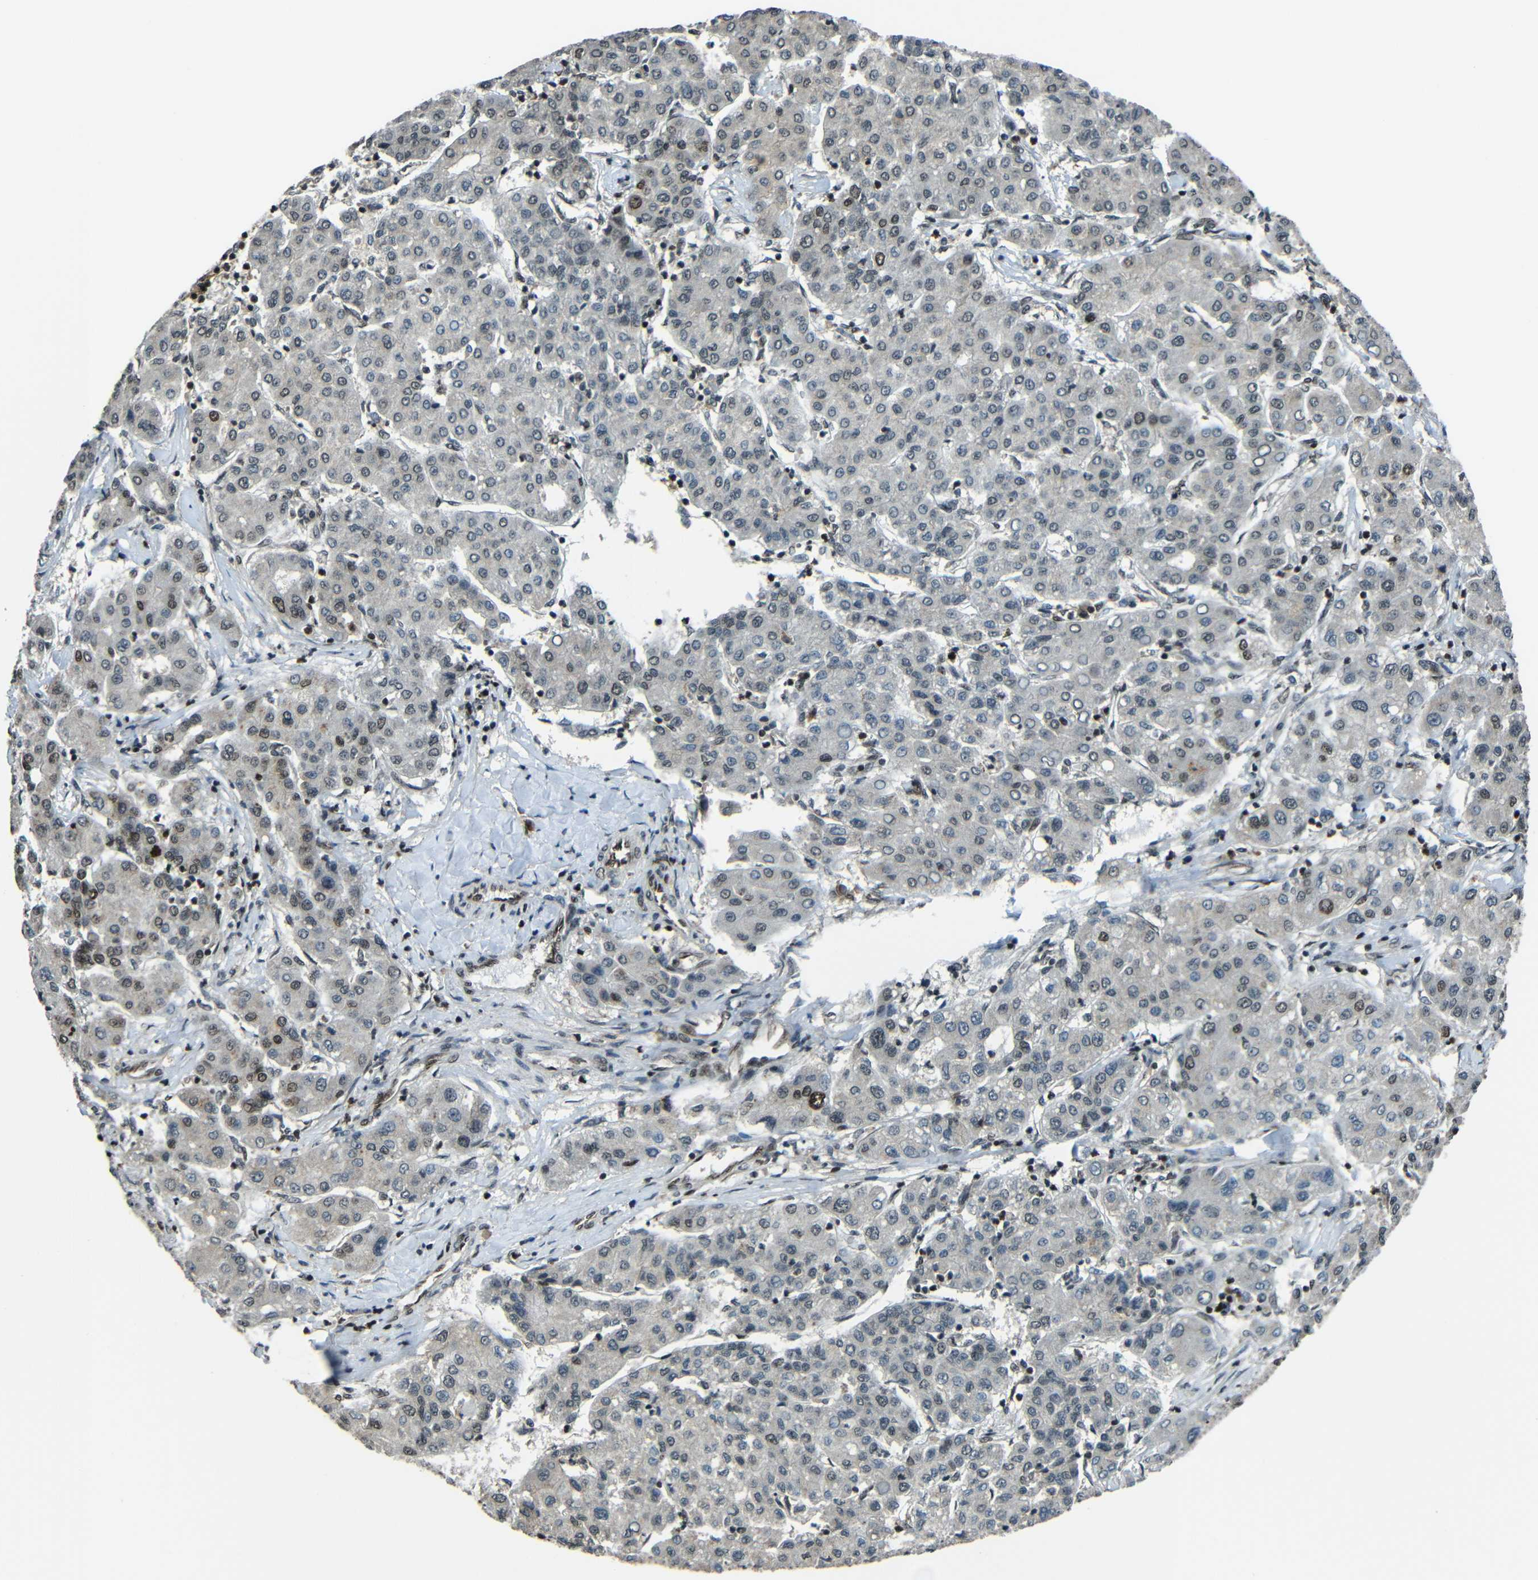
{"staining": {"intensity": "weak", "quantity": ">75%", "location": "cytoplasmic/membranous,nuclear"}, "tissue": "liver cancer", "cell_type": "Tumor cells", "image_type": "cancer", "snomed": [{"axis": "morphology", "description": "Carcinoma, Hepatocellular, NOS"}, {"axis": "topography", "description": "Liver"}], "caption": "Weak cytoplasmic/membranous and nuclear positivity for a protein is appreciated in about >75% of tumor cells of liver cancer using immunohistochemistry.", "gene": "PSIP1", "patient": {"sex": "male", "age": 65}}